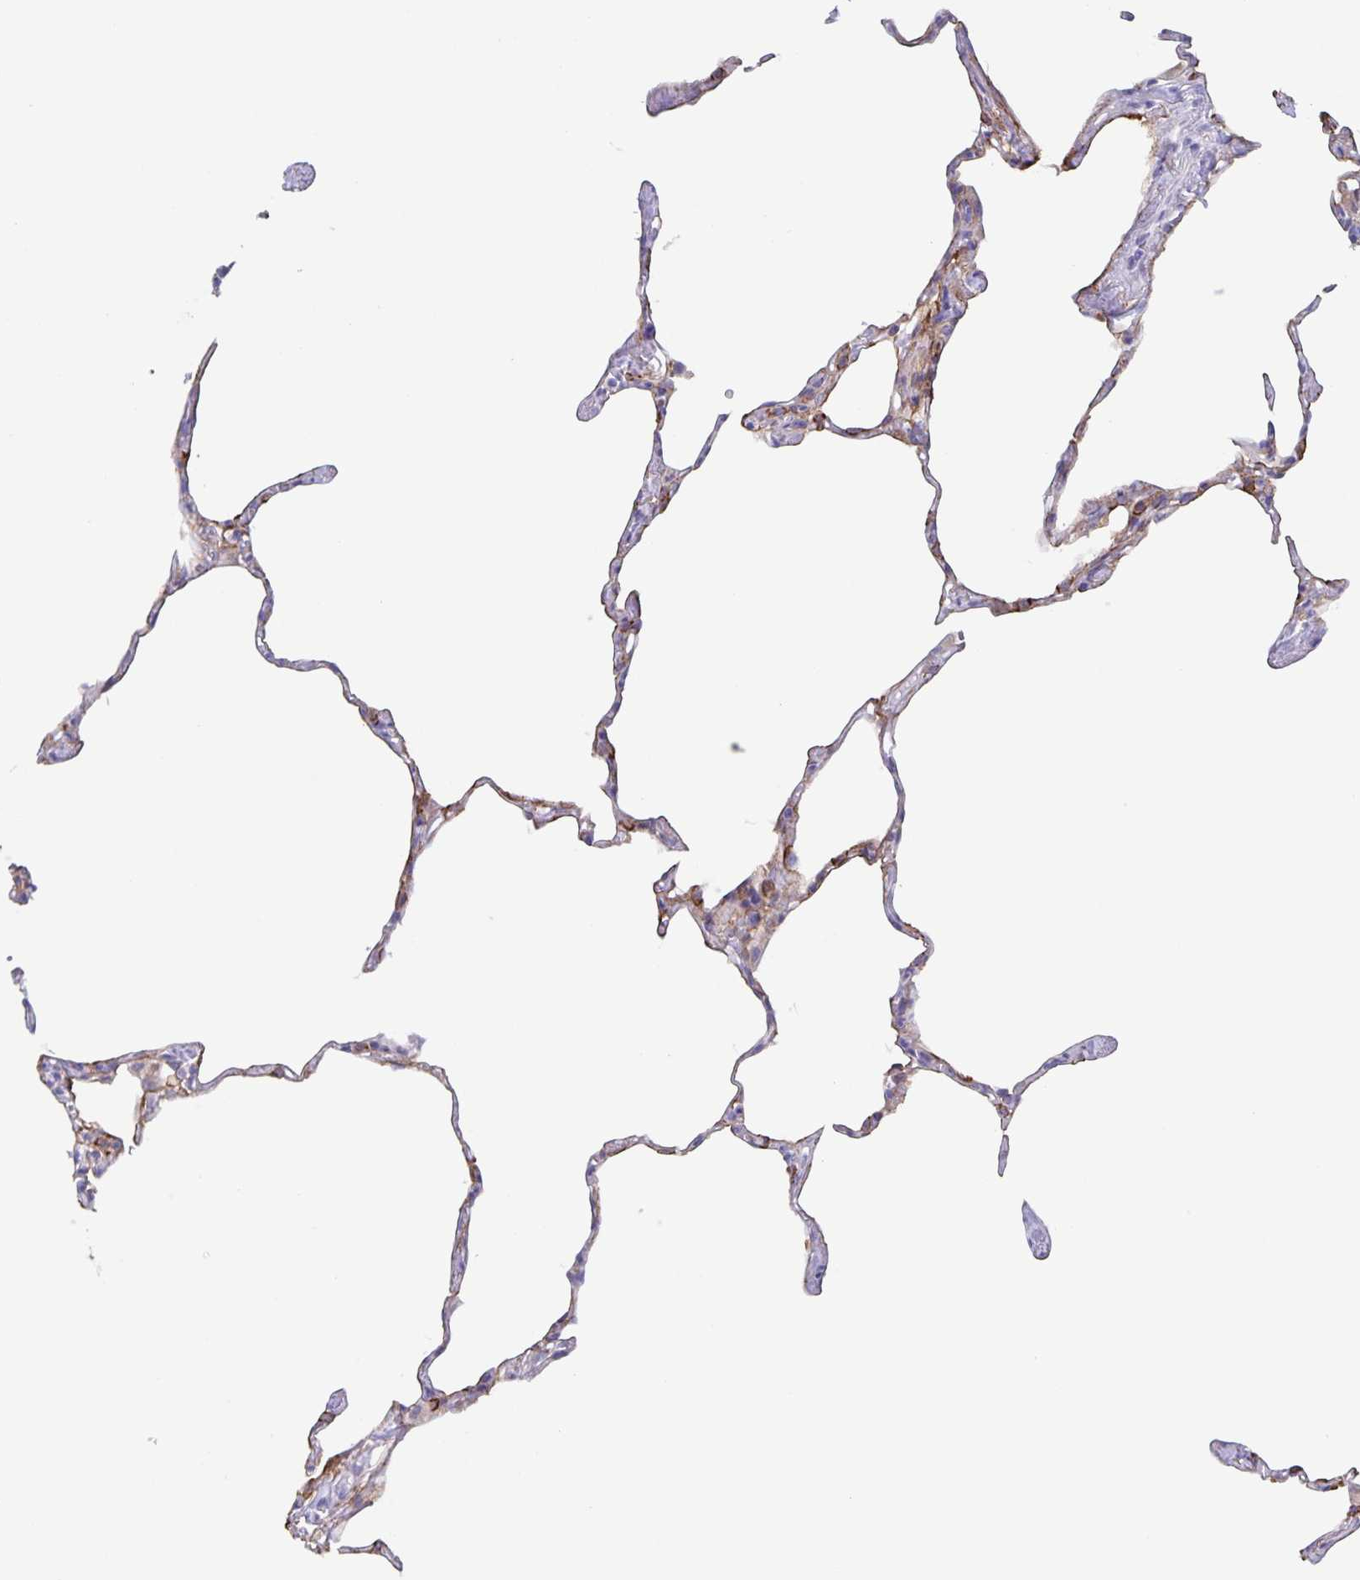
{"staining": {"intensity": "weak", "quantity": "25%-75%", "location": "cytoplasmic/membranous"}, "tissue": "lung", "cell_type": "Alveolar cells", "image_type": "normal", "snomed": [{"axis": "morphology", "description": "Normal tissue, NOS"}, {"axis": "topography", "description": "Lung"}], "caption": "High-magnification brightfield microscopy of unremarkable lung stained with DAB (3,3'-diaminobenzidine) (brown) and counterstained with hematoxylin (blue). alveolar cells exhibit weak cytoplasmic/membranous expression is seen in about25%-75% of cells. (DAB IHC, brown staining for protein, blue staining for nuclei).", "gene": "AQP4", "patient": {"sex": "male", "age": 65}}